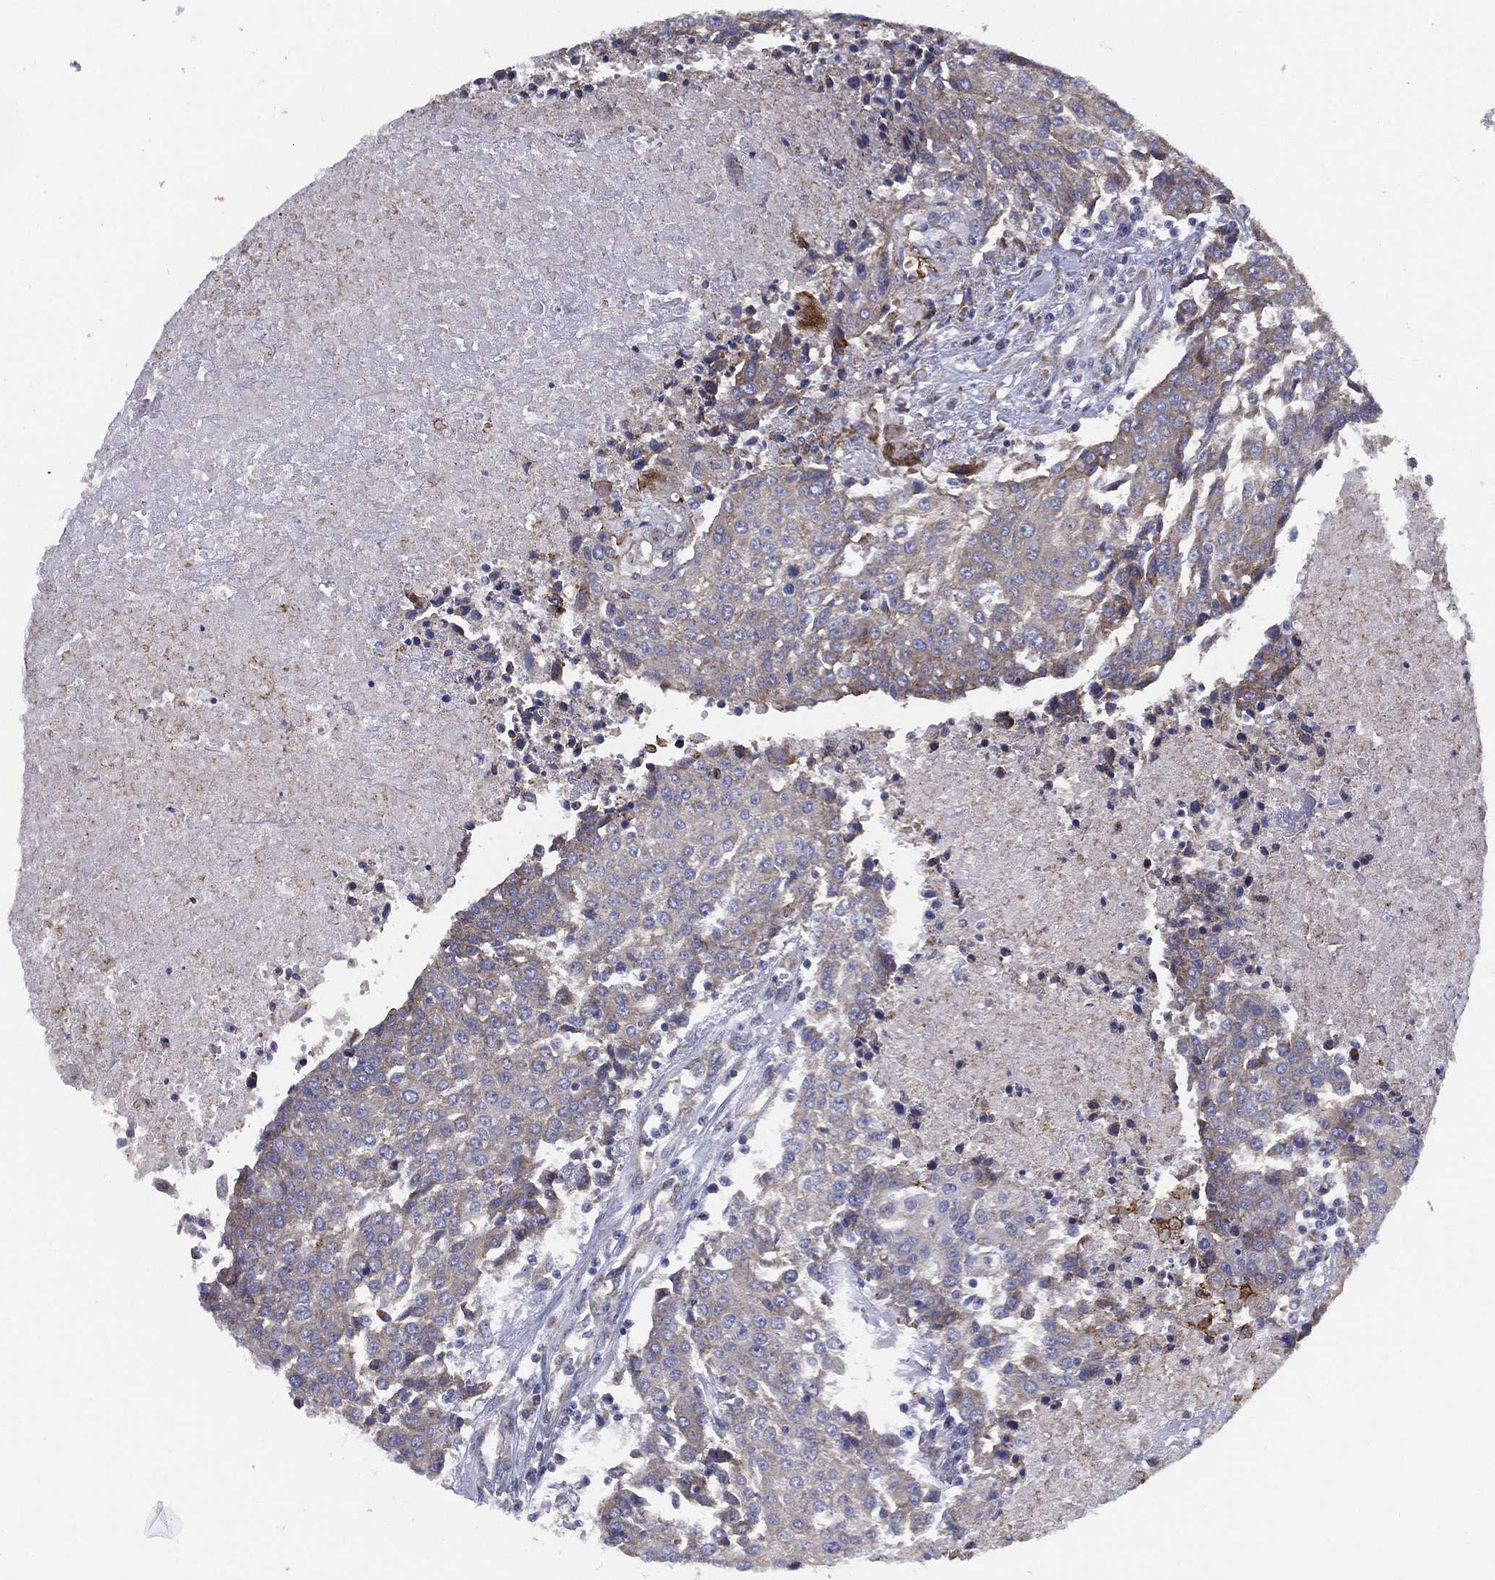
{"staining": {"intensity": "negative", "quantity": "none", "location": "none"}, "tissue": "urothelial cancer", "cell_type": "Tumor cells", "image_type": "cancer", "snomed": [{"axis": "morphology", "description": "Urothelial carcinoma, High grade"}, {"axis": "topography", "description": "Urinary bladder"}], "caption": "Tumor cells are negative for protein expression in human urothelial cancer.", "gene": "ZNF223", "patient": {"sex": "female", "age": 85}}